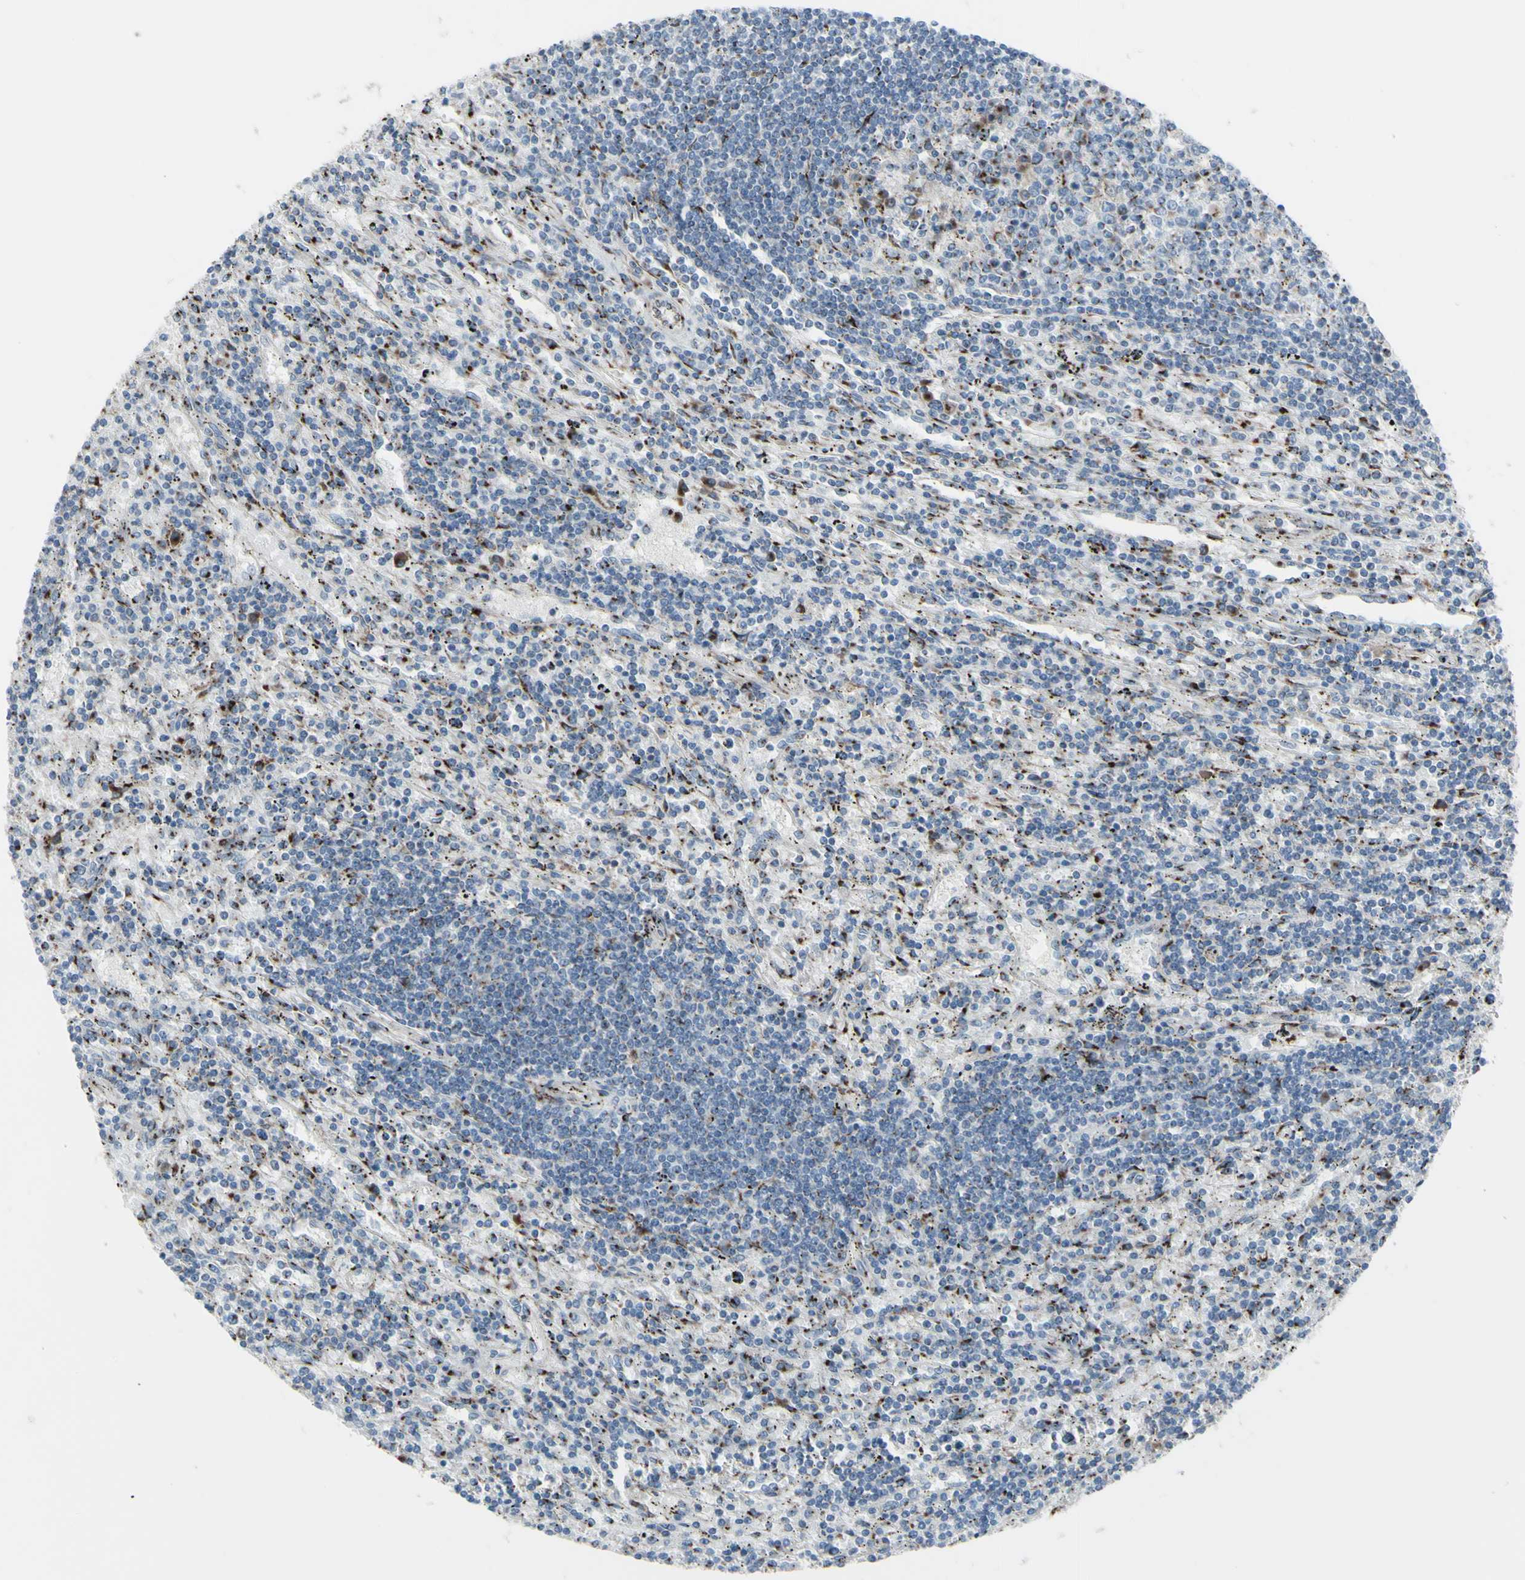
{"staining": {"intensity": "moderate", "quantity": "<25%", "location": "cytoplasmic/membranous"}, "tissue": "lymphoma", "cell_type": "Tumor cells", "image_type": "cancer", "snomed": [{"axis": "morphology", "description": "Malignant lymphoma, non-Hodgkin's type, Low grade"}, {"axis": "topography", "description": "Spleen"}], "caption": "Low-grade malignant lymphoma, non-Hodgkin's type was stained to show a protein in brown. There is low levels of moderate cytoplasmic/membranous expression in about <25% of tumor cells.", "gene": "GLG1", "patient": {"sex": "male", "age": 76}}